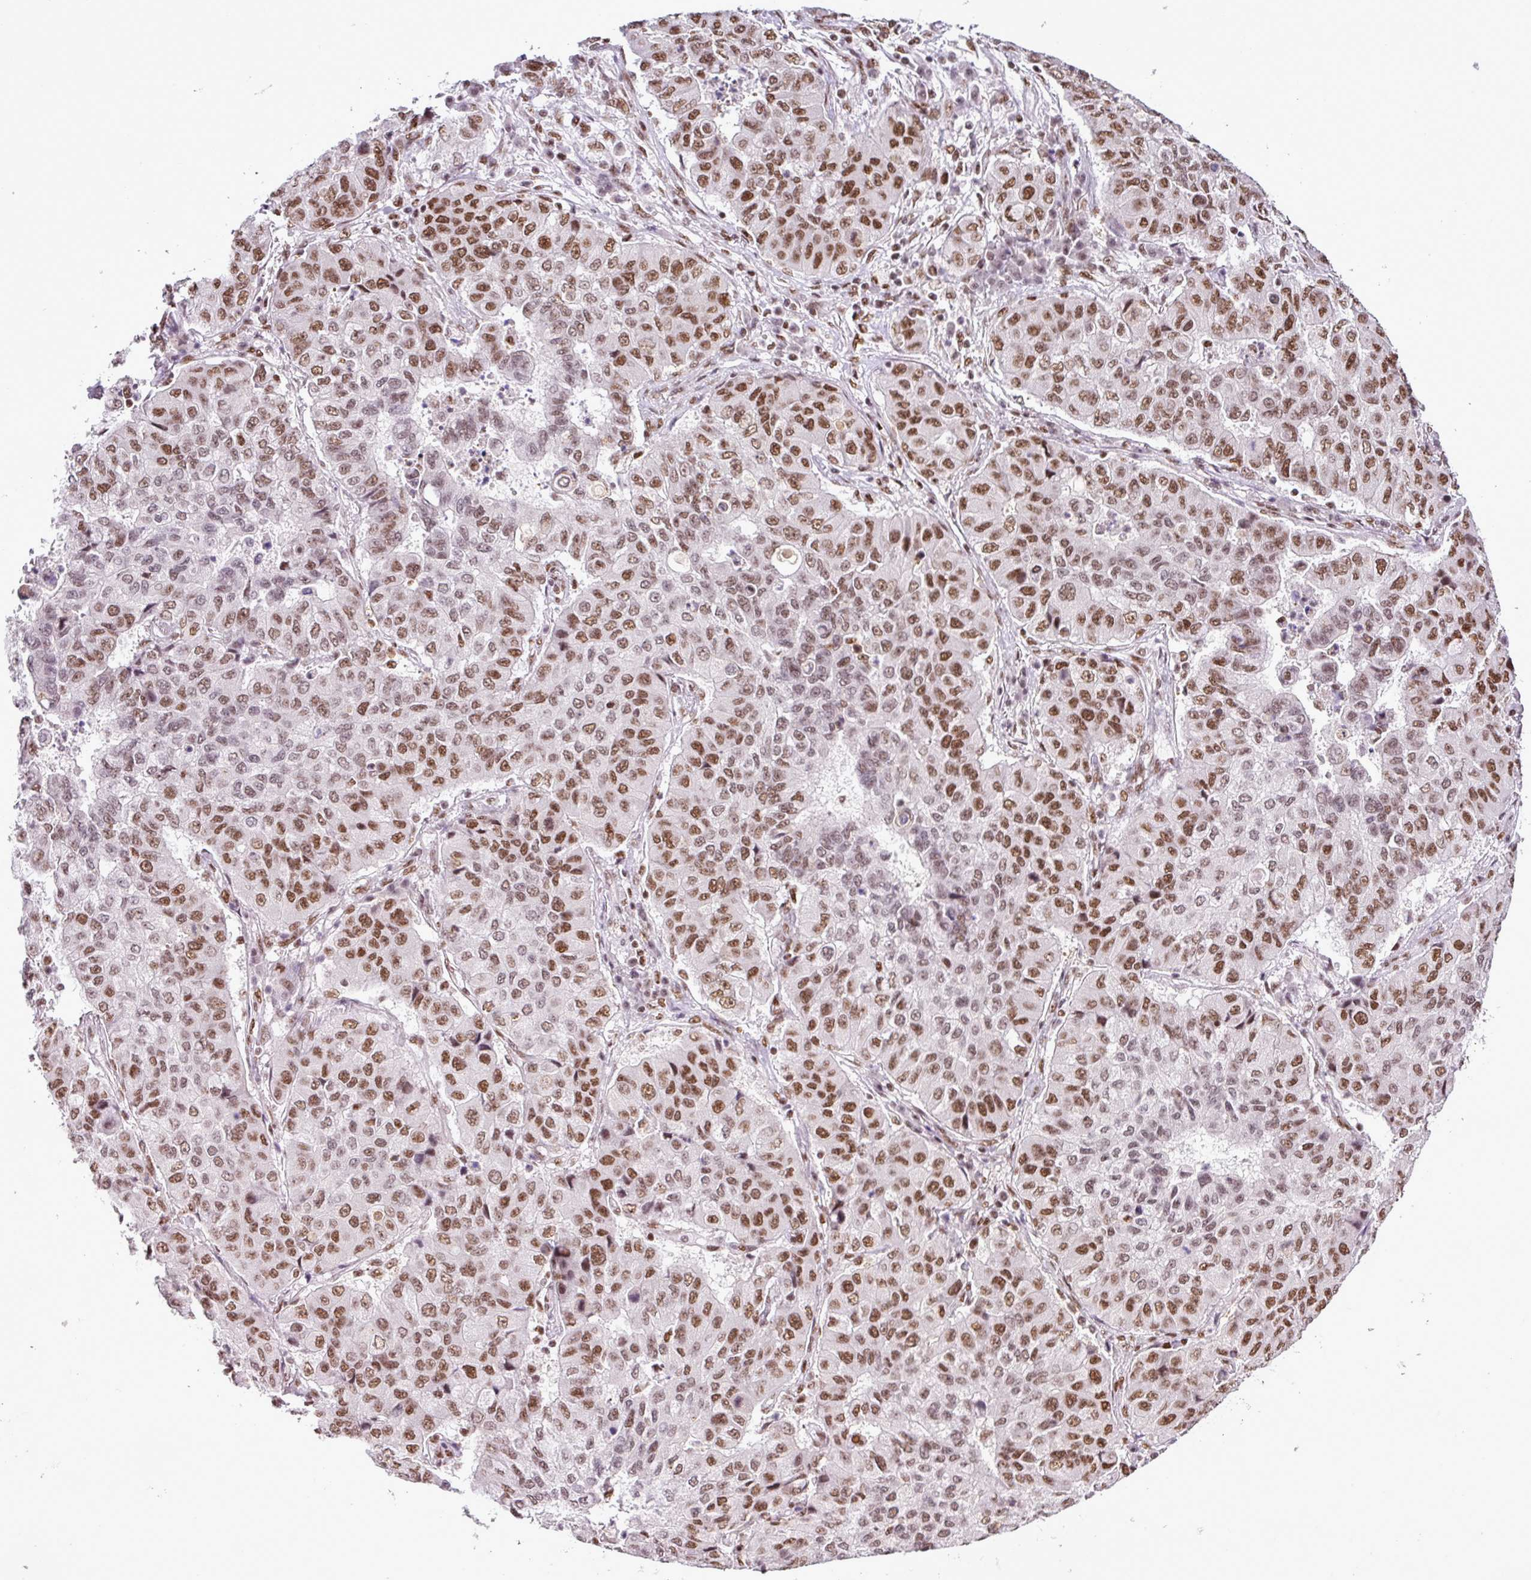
{"staining": {"intensity": "moderate", "quantity": ">75%", "location": "nuclear"}, "tissue": "lung cancer", "cell_type": "Tumor cells", "image_type": "cancer", "snomed": [{"axis": "morphology", "description": "Squamous cell carcinoma, NOS"}, {"axis": "topography", "description": "Lung"}], "caption": "High-magnification brightfield microscopy of lung cancer (squamous cell carcinoma) stained with DAB (brown) and counterstained with hematoxylin (blue). tumor cells exhibit moderate nuclear positivity is present in about>75% of cells.", "gene": "PGAP4", "patient": {"sex": "male", "age": 74}}